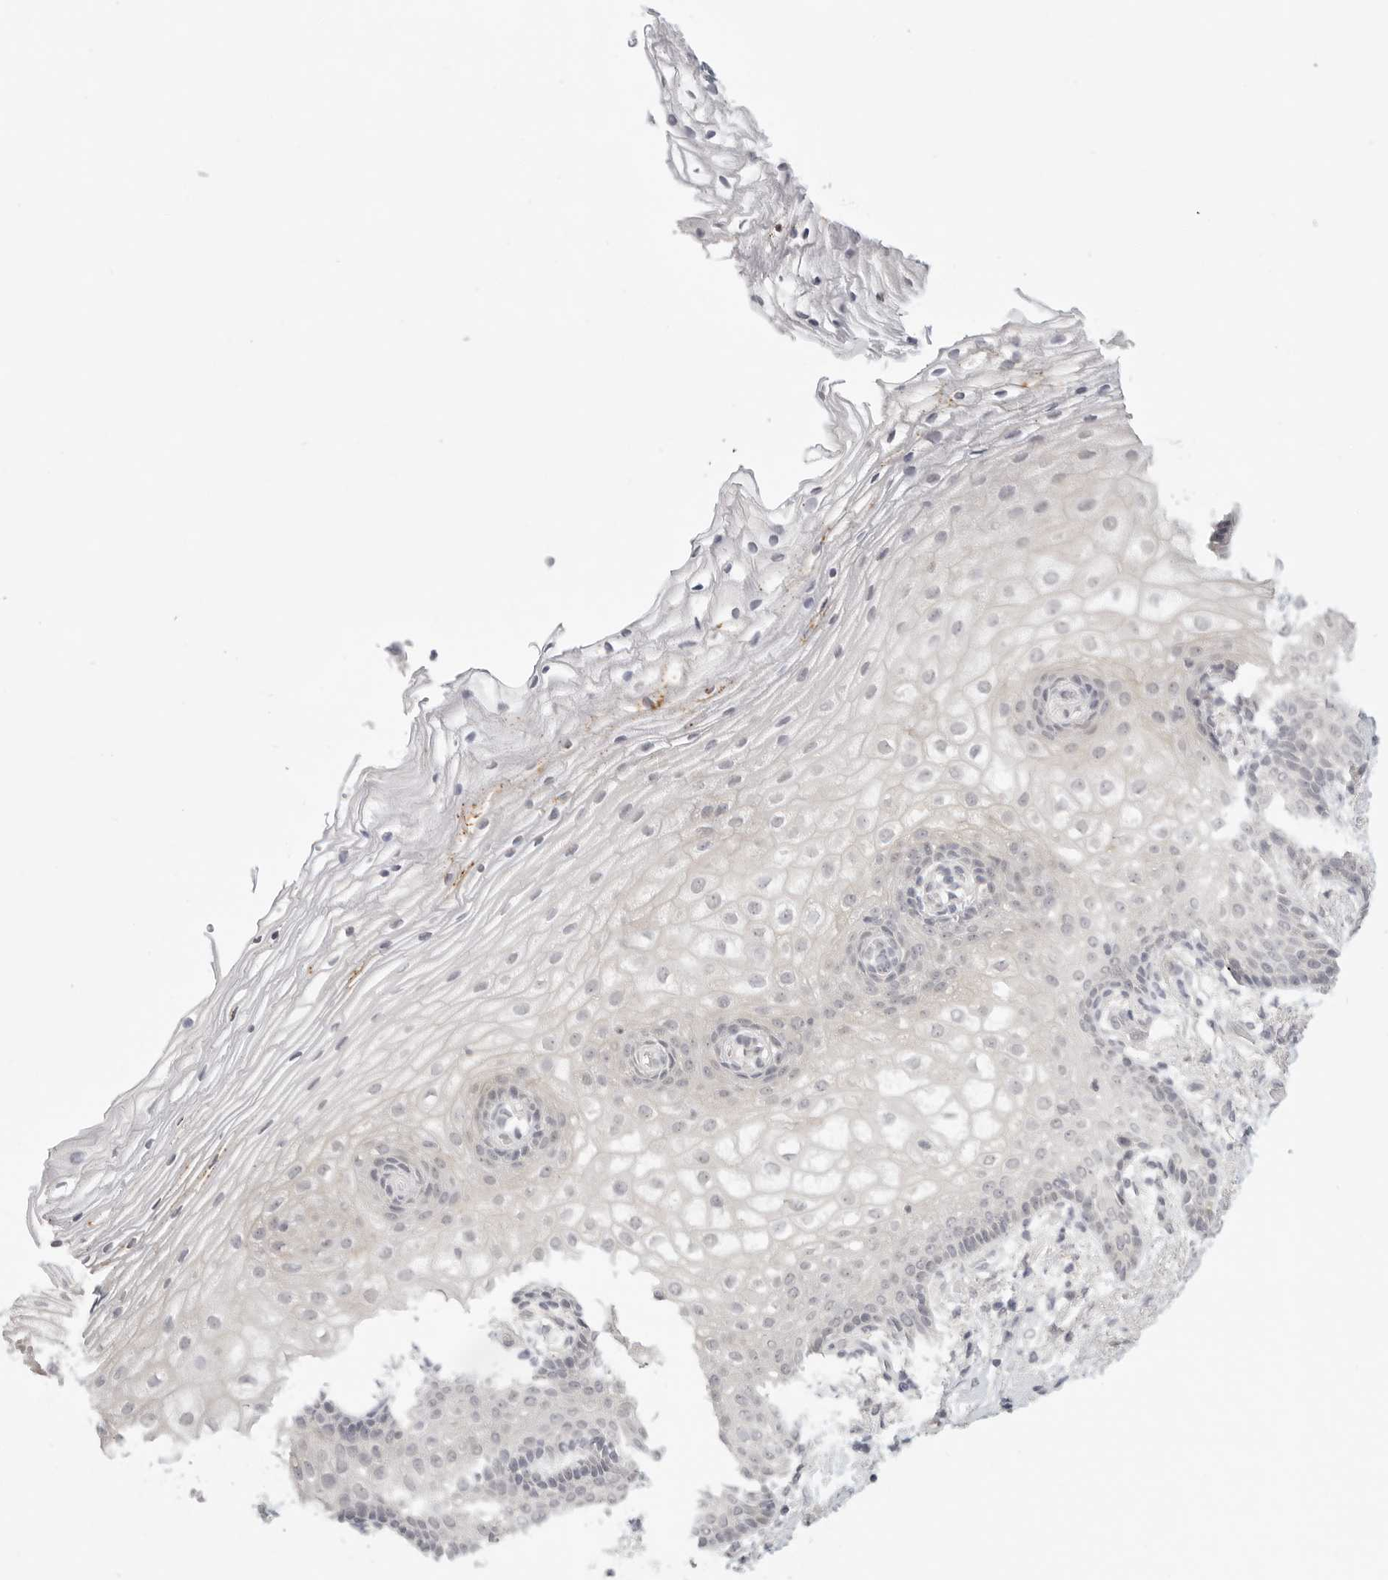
{"staining": {"intensity": "negative", "quantity": "none", "location": "none"}, "tissue": "vagina", "cell_type": "Squamous epithelial cells", "image_type": "normal", "snomed": [{"axis": "morphology", "description": "Normal tissue, NOS"}, {"axis": "topography", "description": "Vagina"}], "caption": "Normal vagina was stained to show a protein in brown. There is no significant expression in squamous epithelial cells.", "gene": "KLK11", "patient": {"sex": "female", "age": 60}}